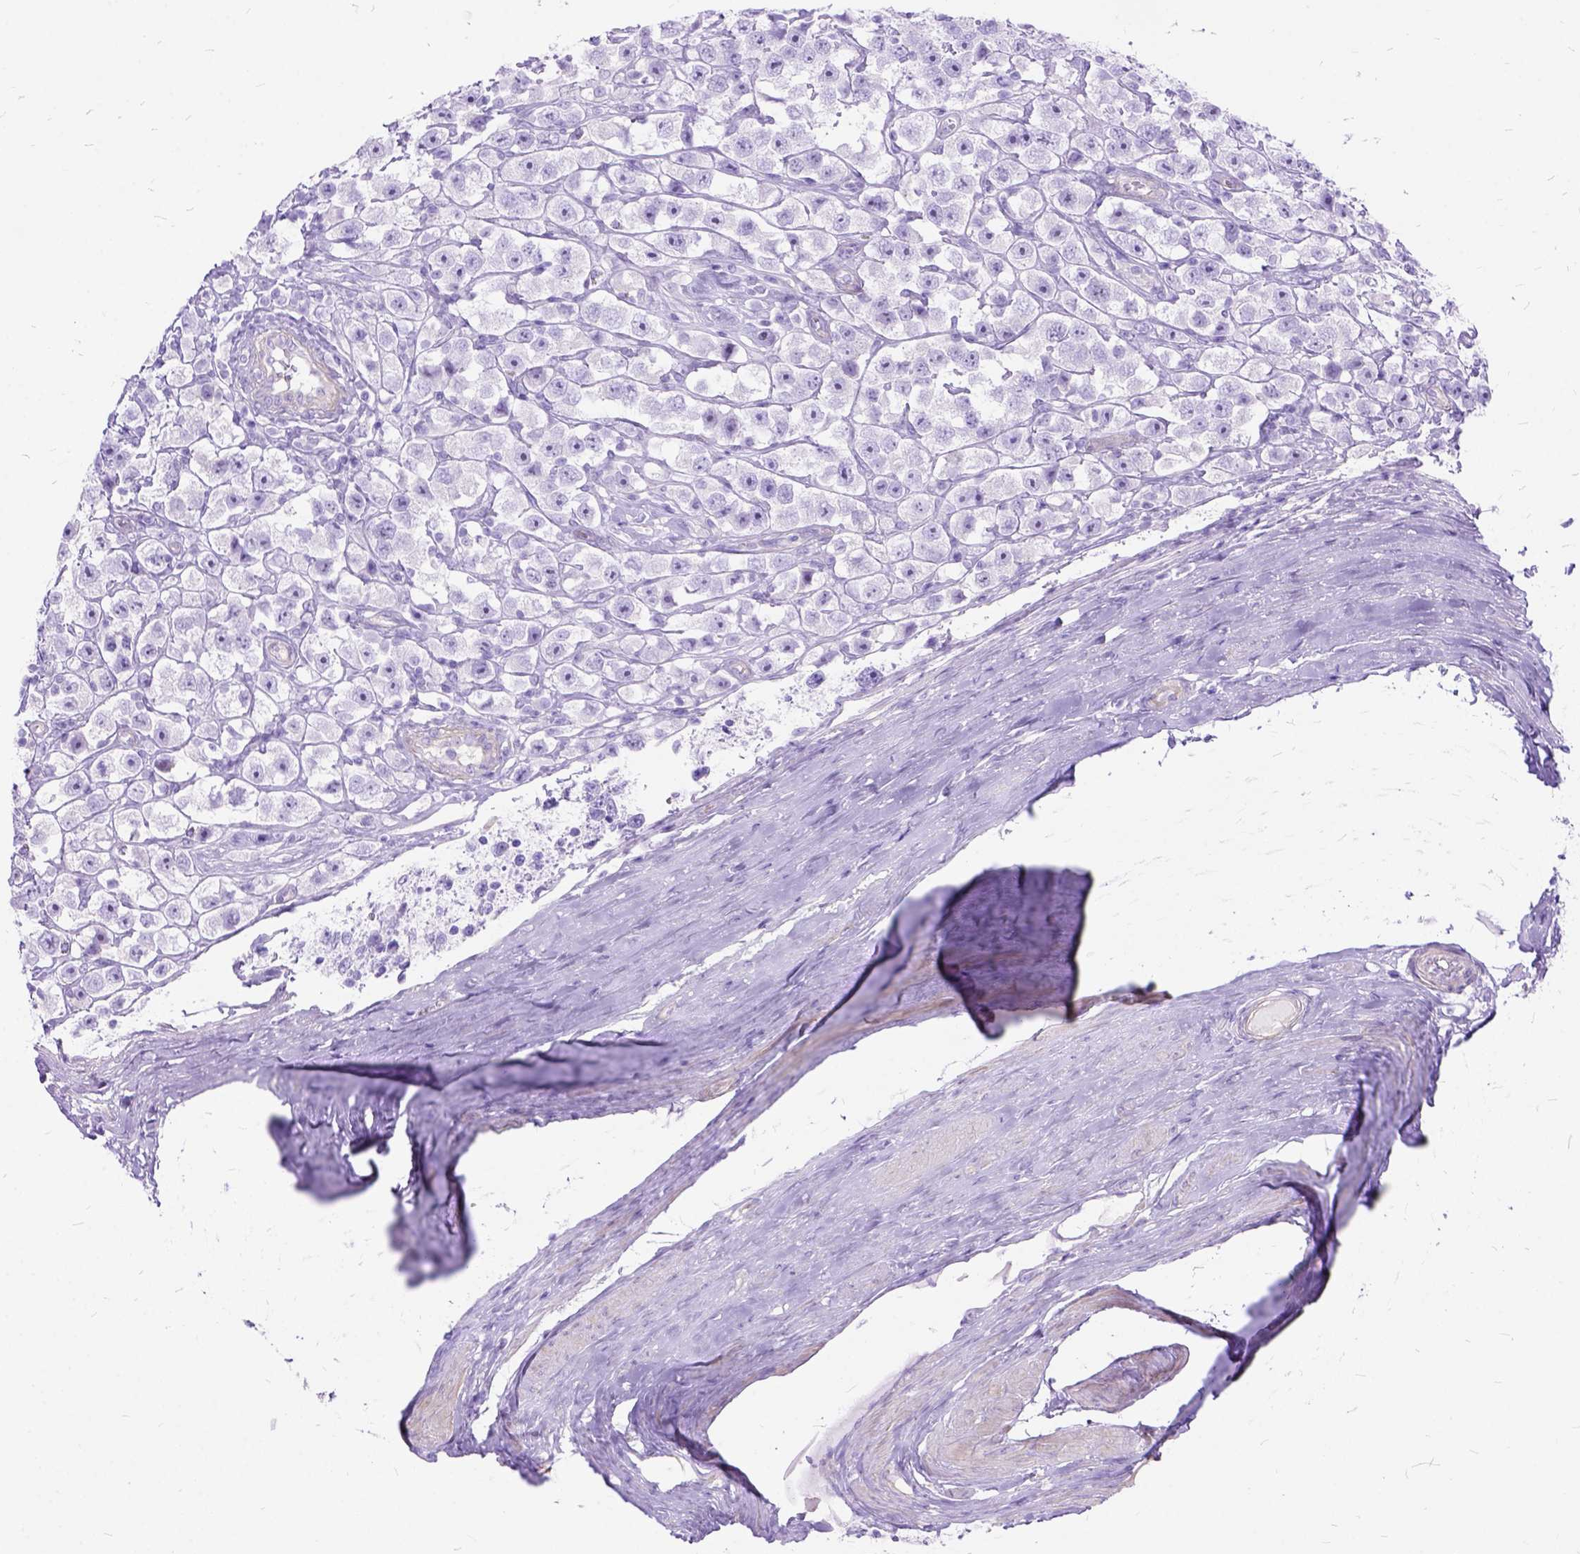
{"staining": {"intensity": "negative", "quantity": "none", "location": "none"}, "tissue": "testis cancer", "cell_type": "Tumor cells", "image_type": "cancer", "snomed": [{"axis": "morphology", "description": "Seminoma, NOS"}, {"axis": "topography", "description": "Testis"}], "caption": "This is an IHC micrograph of testis cancer. There is no positivity in tumor cells.", "gene": "ARL9", "patient": {"sex": "male", "age": 45}}